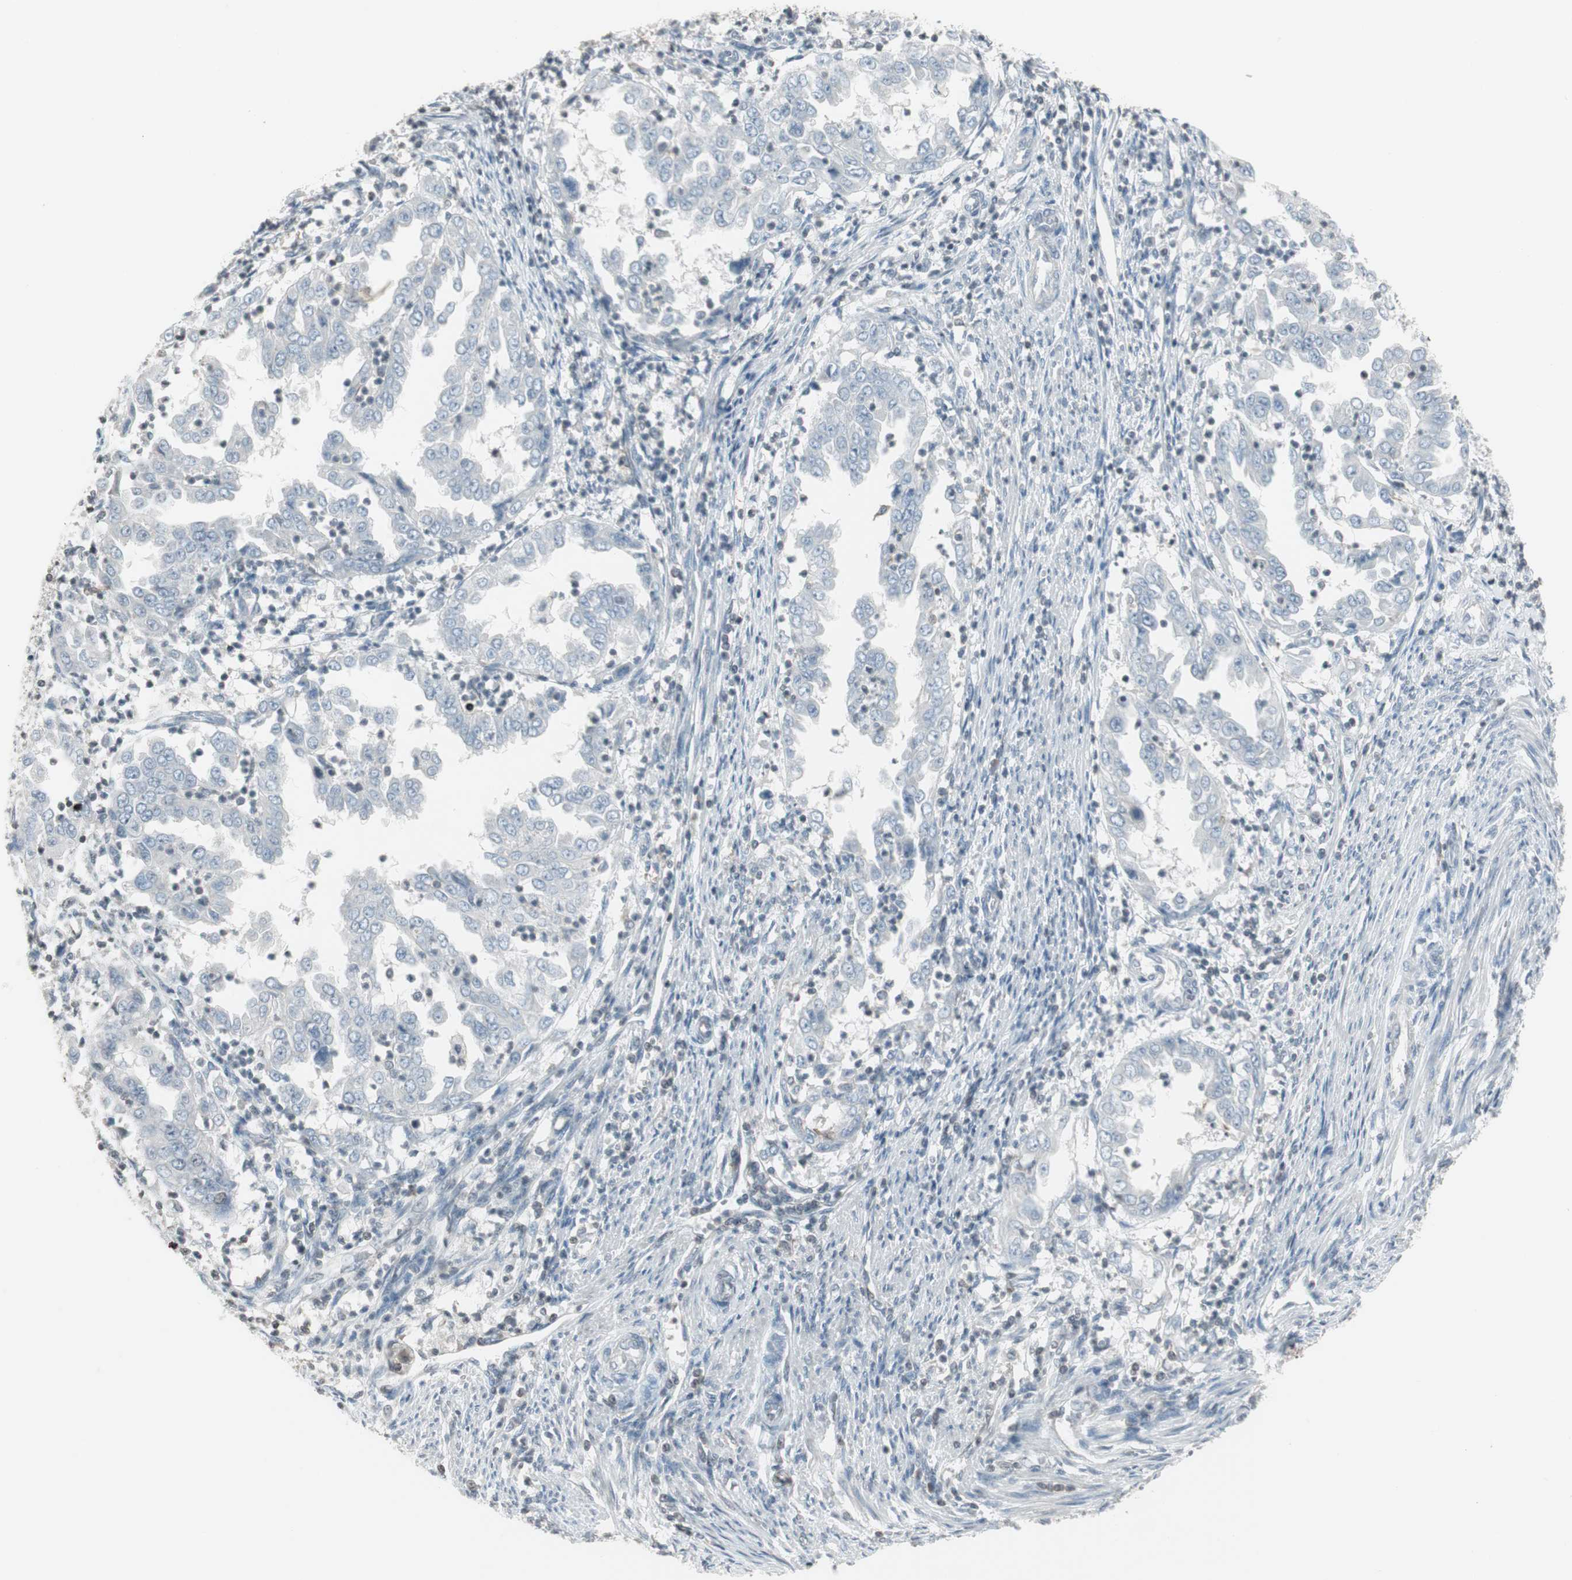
{"staining": {"intensity": "weak", "quantity": "<25%", "location": "cytoplasmic/membranous"}, "tissue": "endometrial cancer", "cell_type": "Tumor cells", "image_type": "cancer", "snomed": [{"axis": "morphology", "description": "Adenocarcinoma, NOS"}, {"axis": "topography", "description": "Endometrium"}], "caption": "A high-resolution histopathology image shows immunohistochemistry staining of endometrial cancer (adenocarcinoma), which reveals no significant positivity in tumor cells.", "gene": "ARG2", "patient": {"sex": "female", "age": 85}}